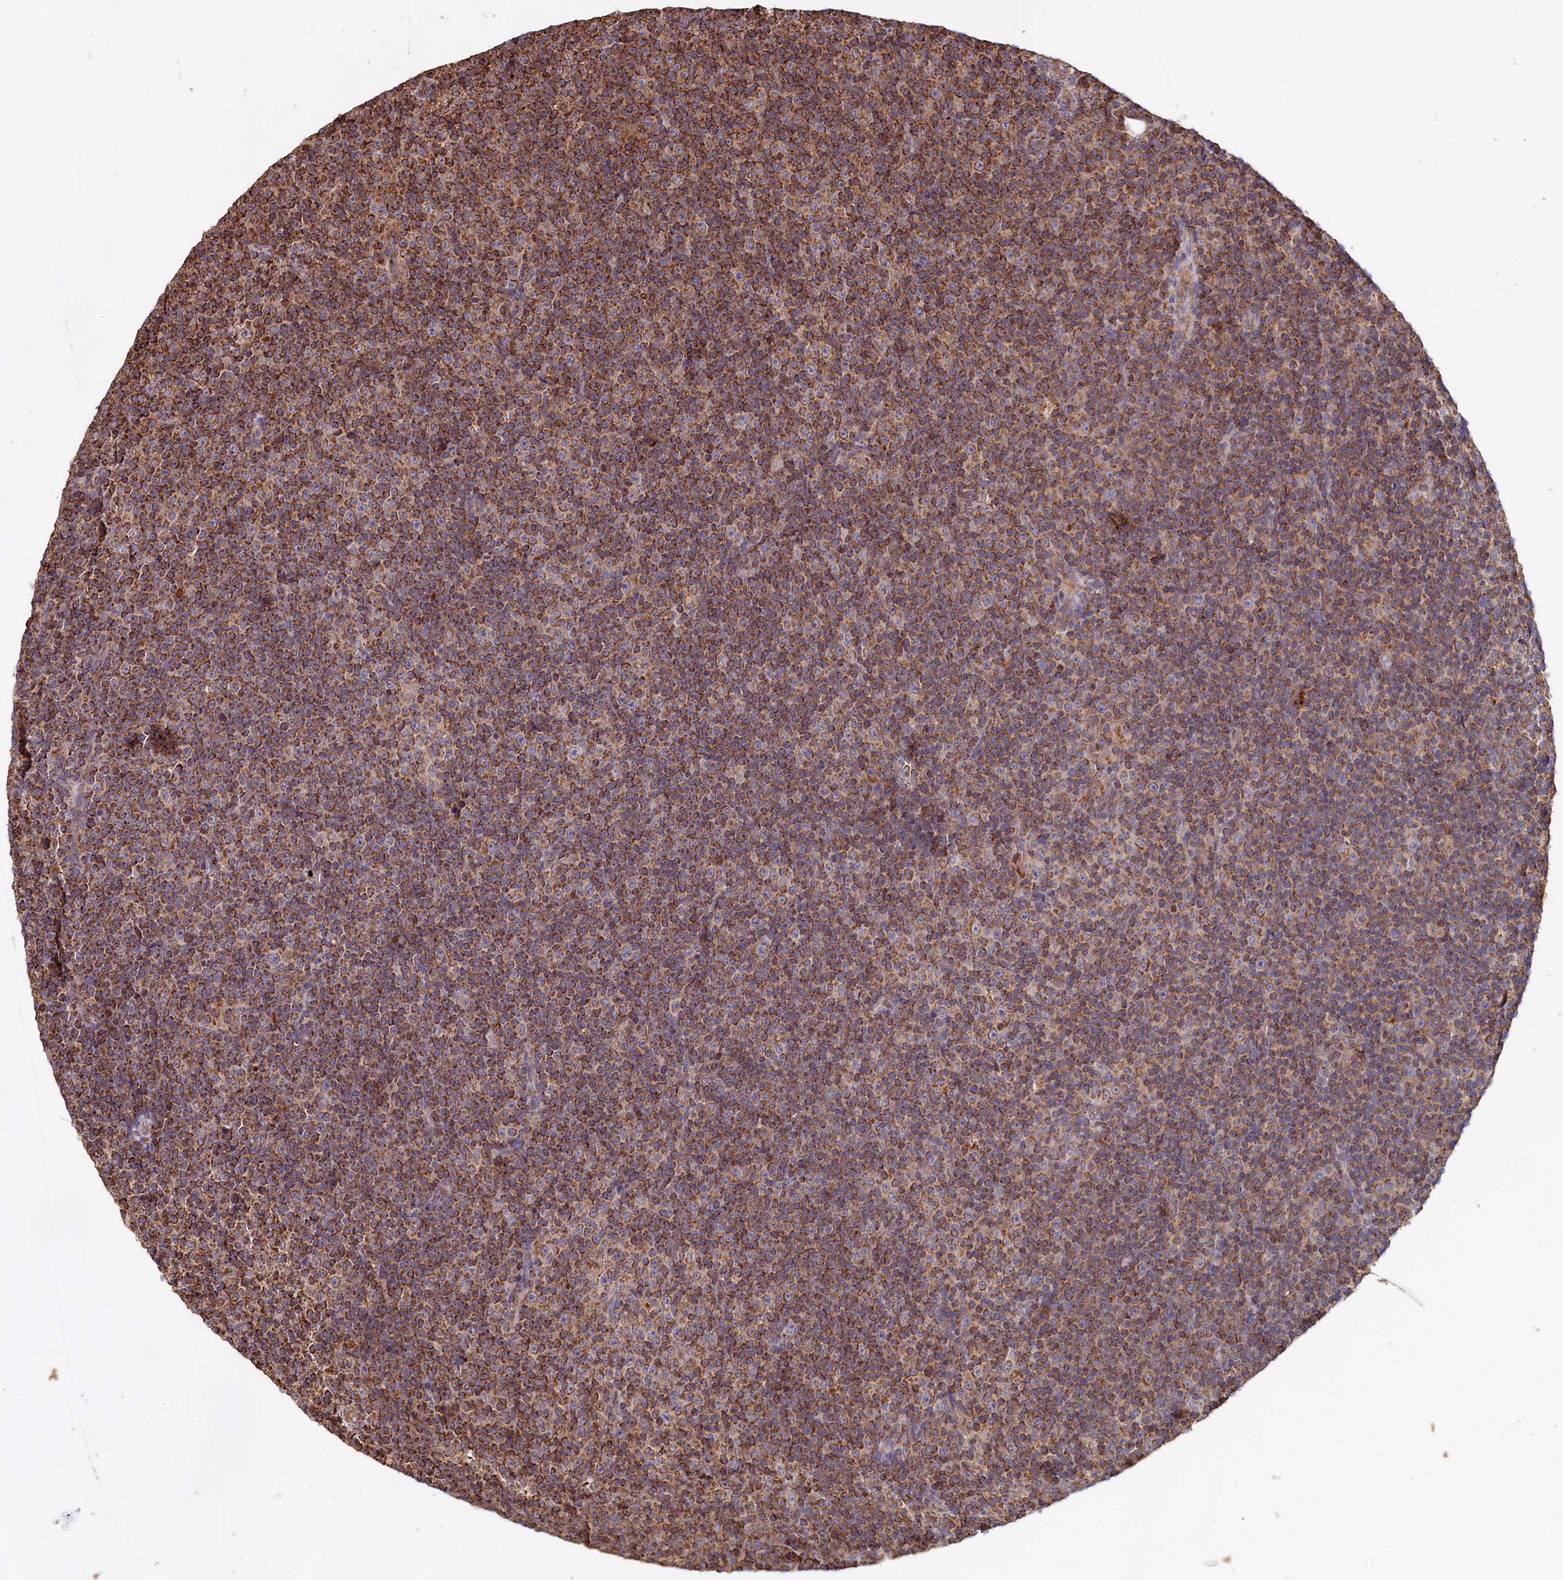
{"staining": {"intensity": "moderate", "quantity": ">75%", "location": "cytoplasmic/membranous"}, "tissue": "lymphoma", "cell_type": "Tumor cells", "image_type": "cancer", "snomed": [{"axis": "morphology", "description": "Malignant lymphoma, non-Hodgkin's type, Low grade"}, {"axis": "topography", "description": "Lymph node"}], "caption": "Tumor cells reveal moderate cytoplasmic/membranous staining in approximately >75% of cells in lymphoma.", "gene": "NUDT15", "patient": {"sex": "female", "age": 67}}